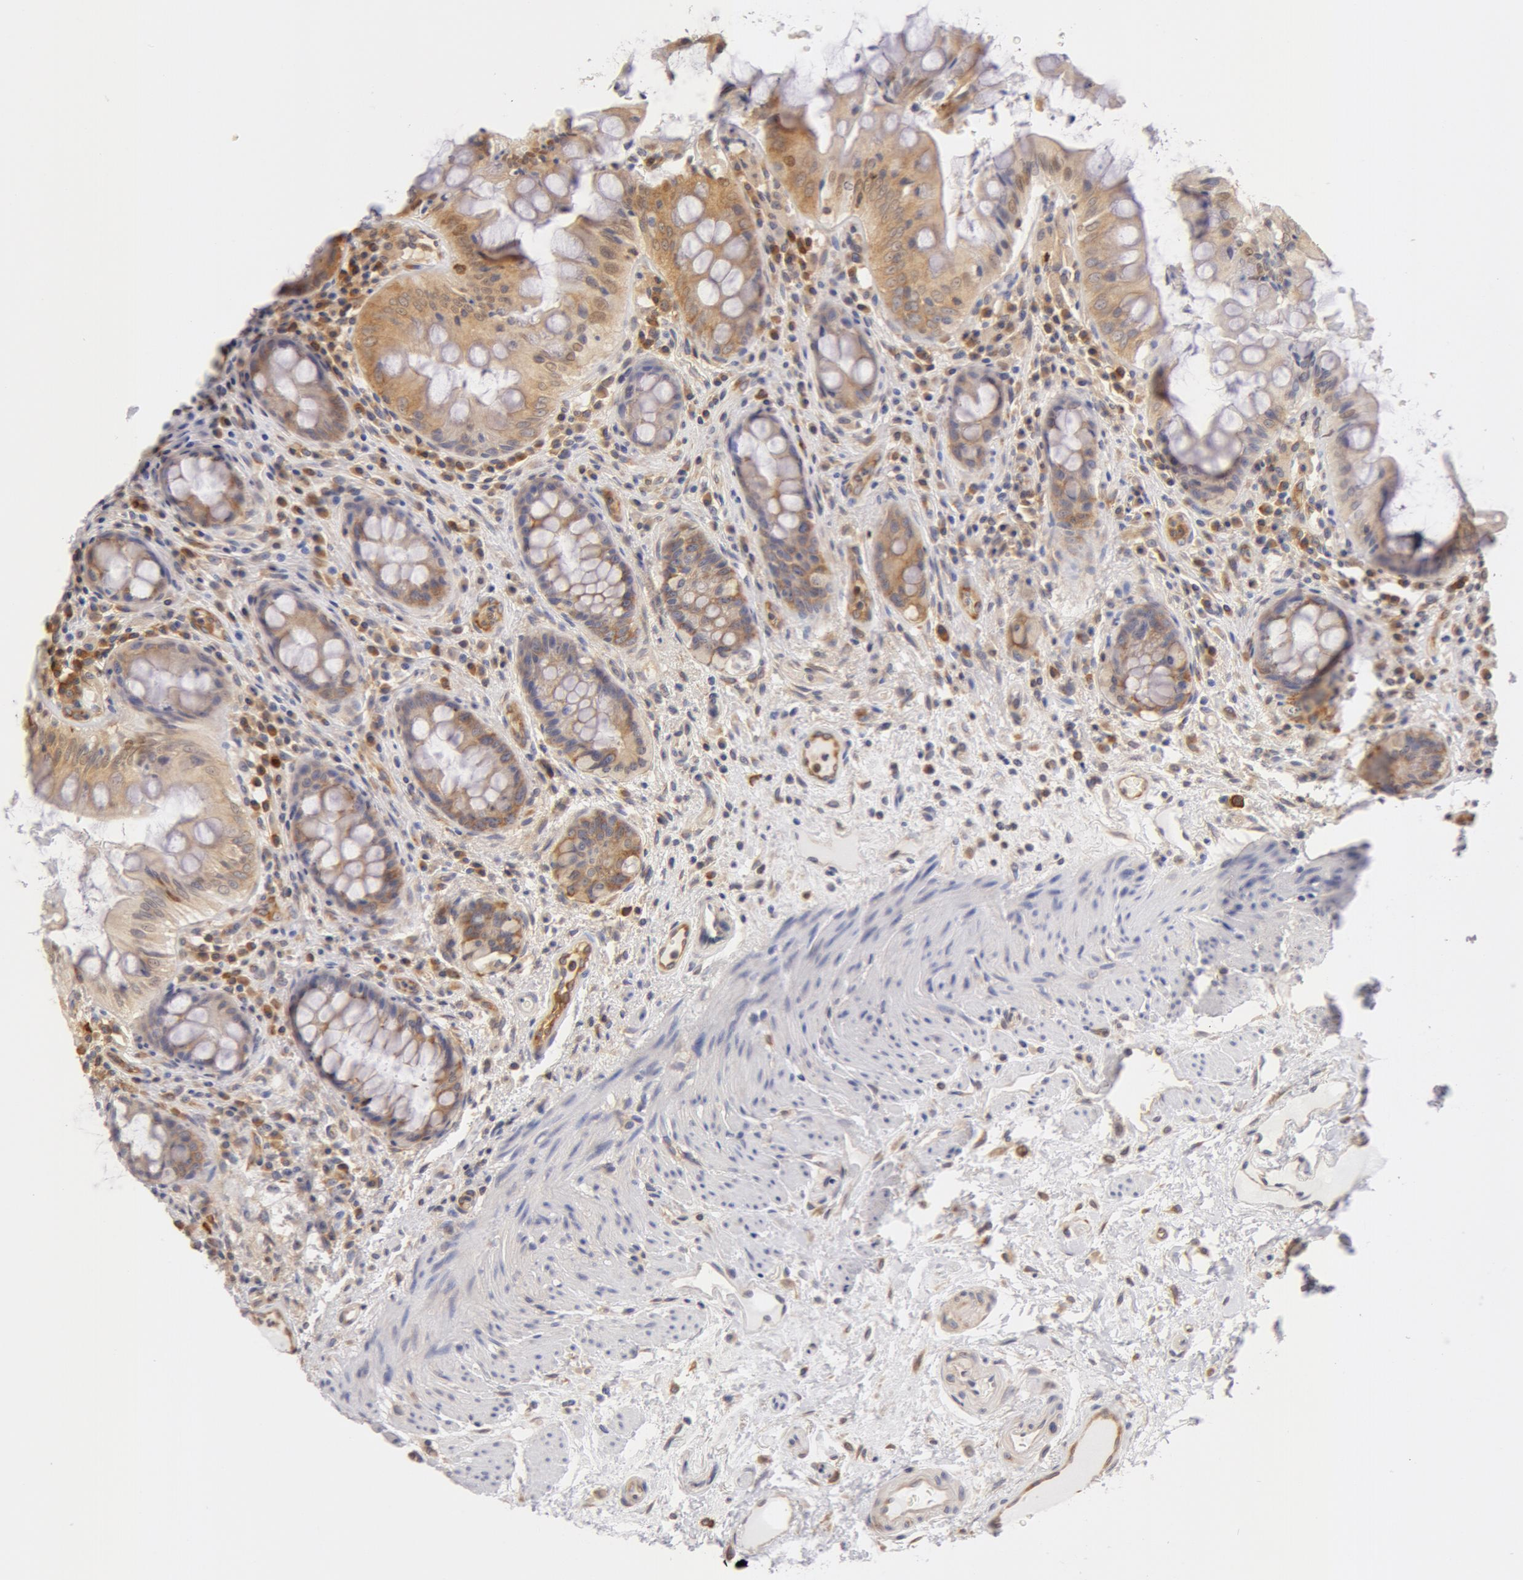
{"staining": {"intensity": "weak", "quantity": "25%-75%", "location": "cytoplasmic/membranous"}, "tissue": "rectum", "cell_type": "Glandular cells", "image_type": "normal", "snomed": [{"axis": "morphology", "description": "Normal tissue, NOS"}, {"axis": "topography", "description": "Rectum"}], "caption": "The histopathology image shows immunohistochemical staining of unremarkable rectum. There is weak cytoplasmic/membranous positivity is appreciated in about 25%-75% of glandular cells. (DAB IHC with brightfield microscopy, high magnification).", "gene": "DDX3X", "patient": {"sex": "female", "age": 75}}